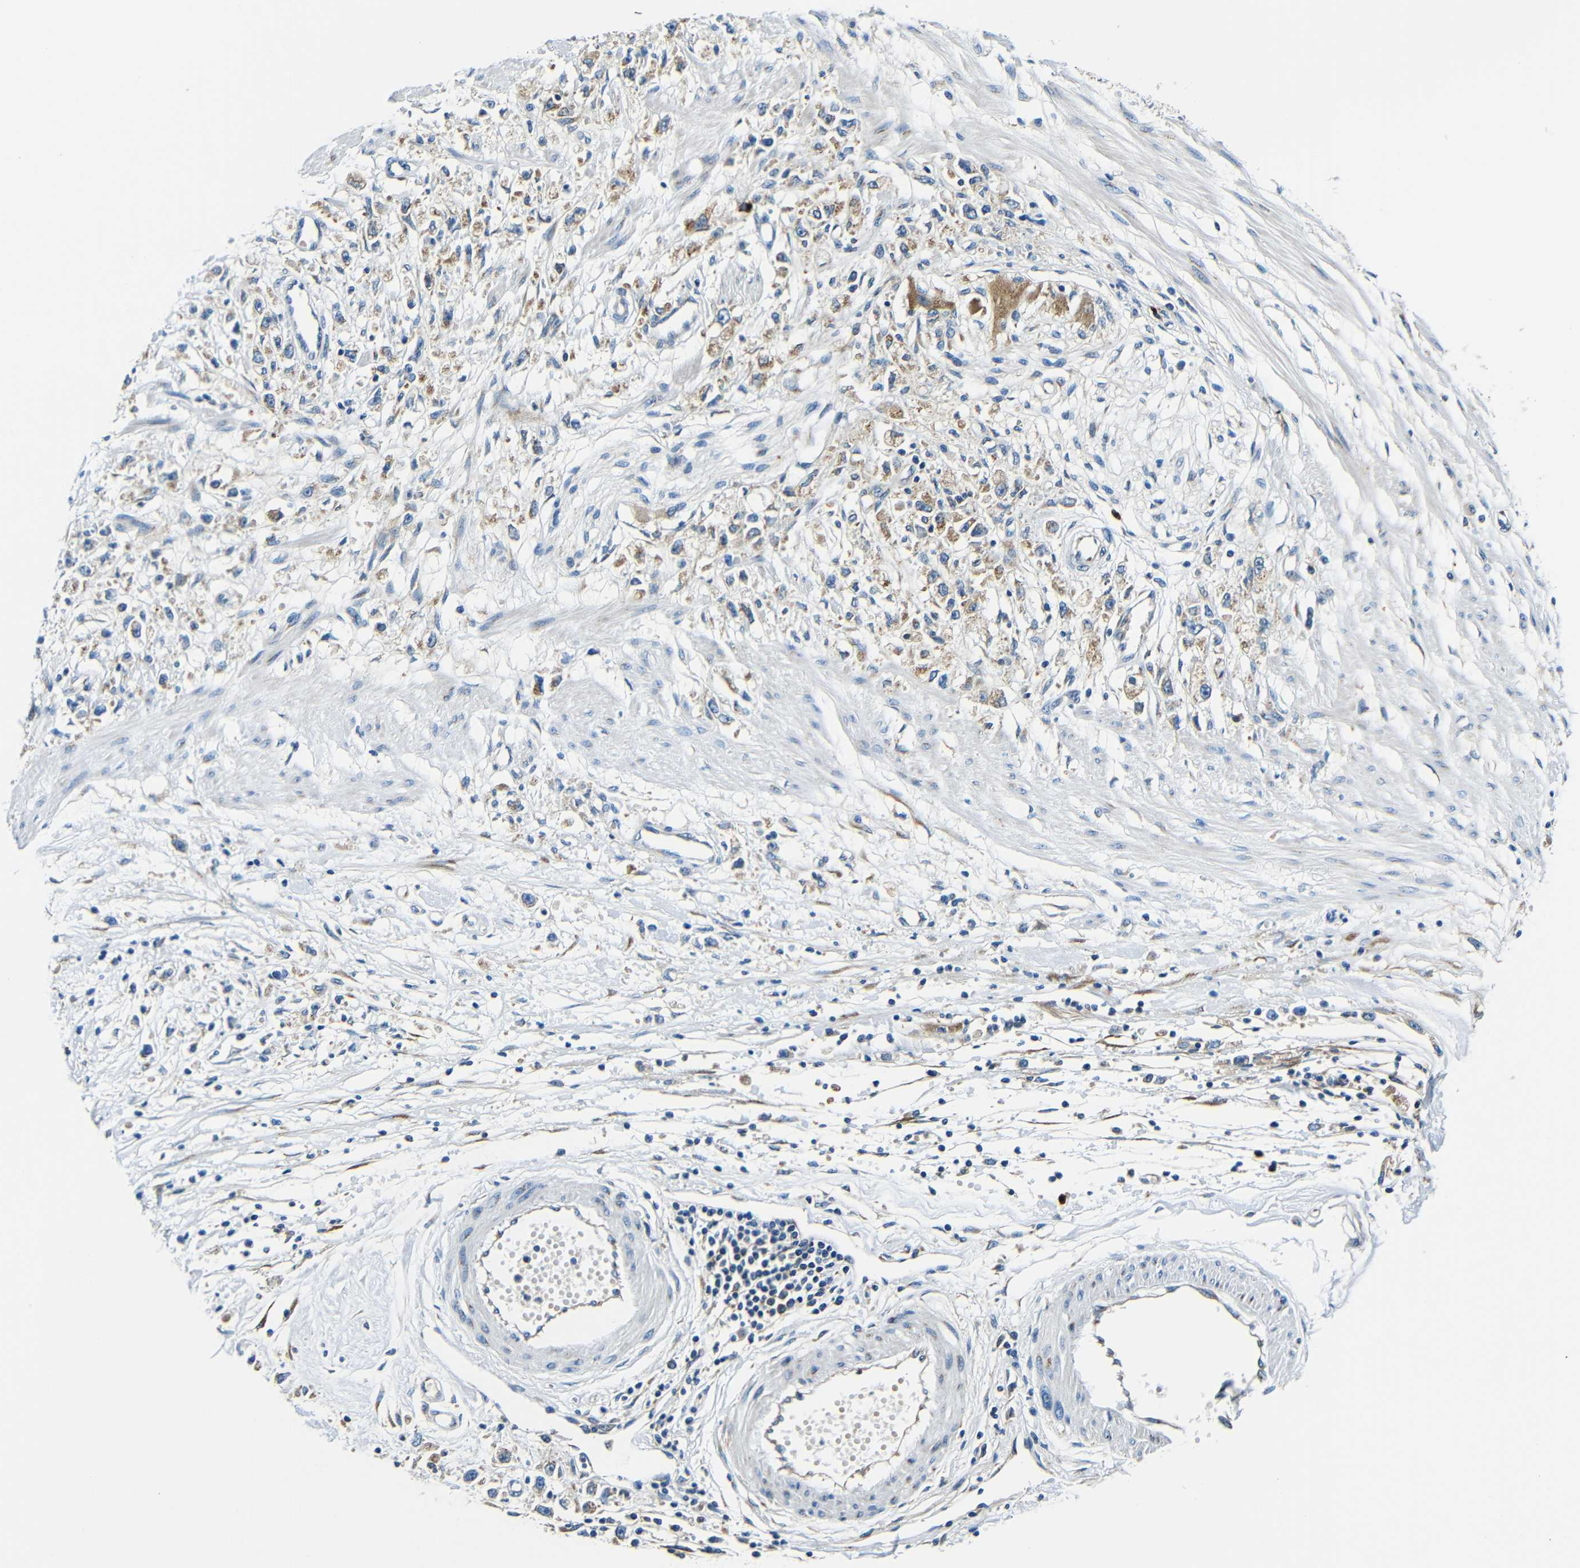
{"staining": {"intensity": "moderate", "quantity": "25%-75%", "location": "cytoplasmic/membranous"}, "tissue": "stomach cancer", "cell_type": "Tumor cells", "image_type": "cancer", "snomed": [{"axis": "morphology", "description": "Adenocarcinoma, NOS"}, {"axis": "topography", "description": "Stomach"}], "caption": "IHC photomicrograph of neoplastic tissue: stomach adenocarcinoma stained using immunohistochemistry (IHC) reveals medium levels of moderate protein expression localized specifically in the cytoplasmic/membranous of tumor cells, appearing as a cytoplasmic/membranous brown color.", "gene": "USO1", "patient": {"sex": "female", "age": 59}}